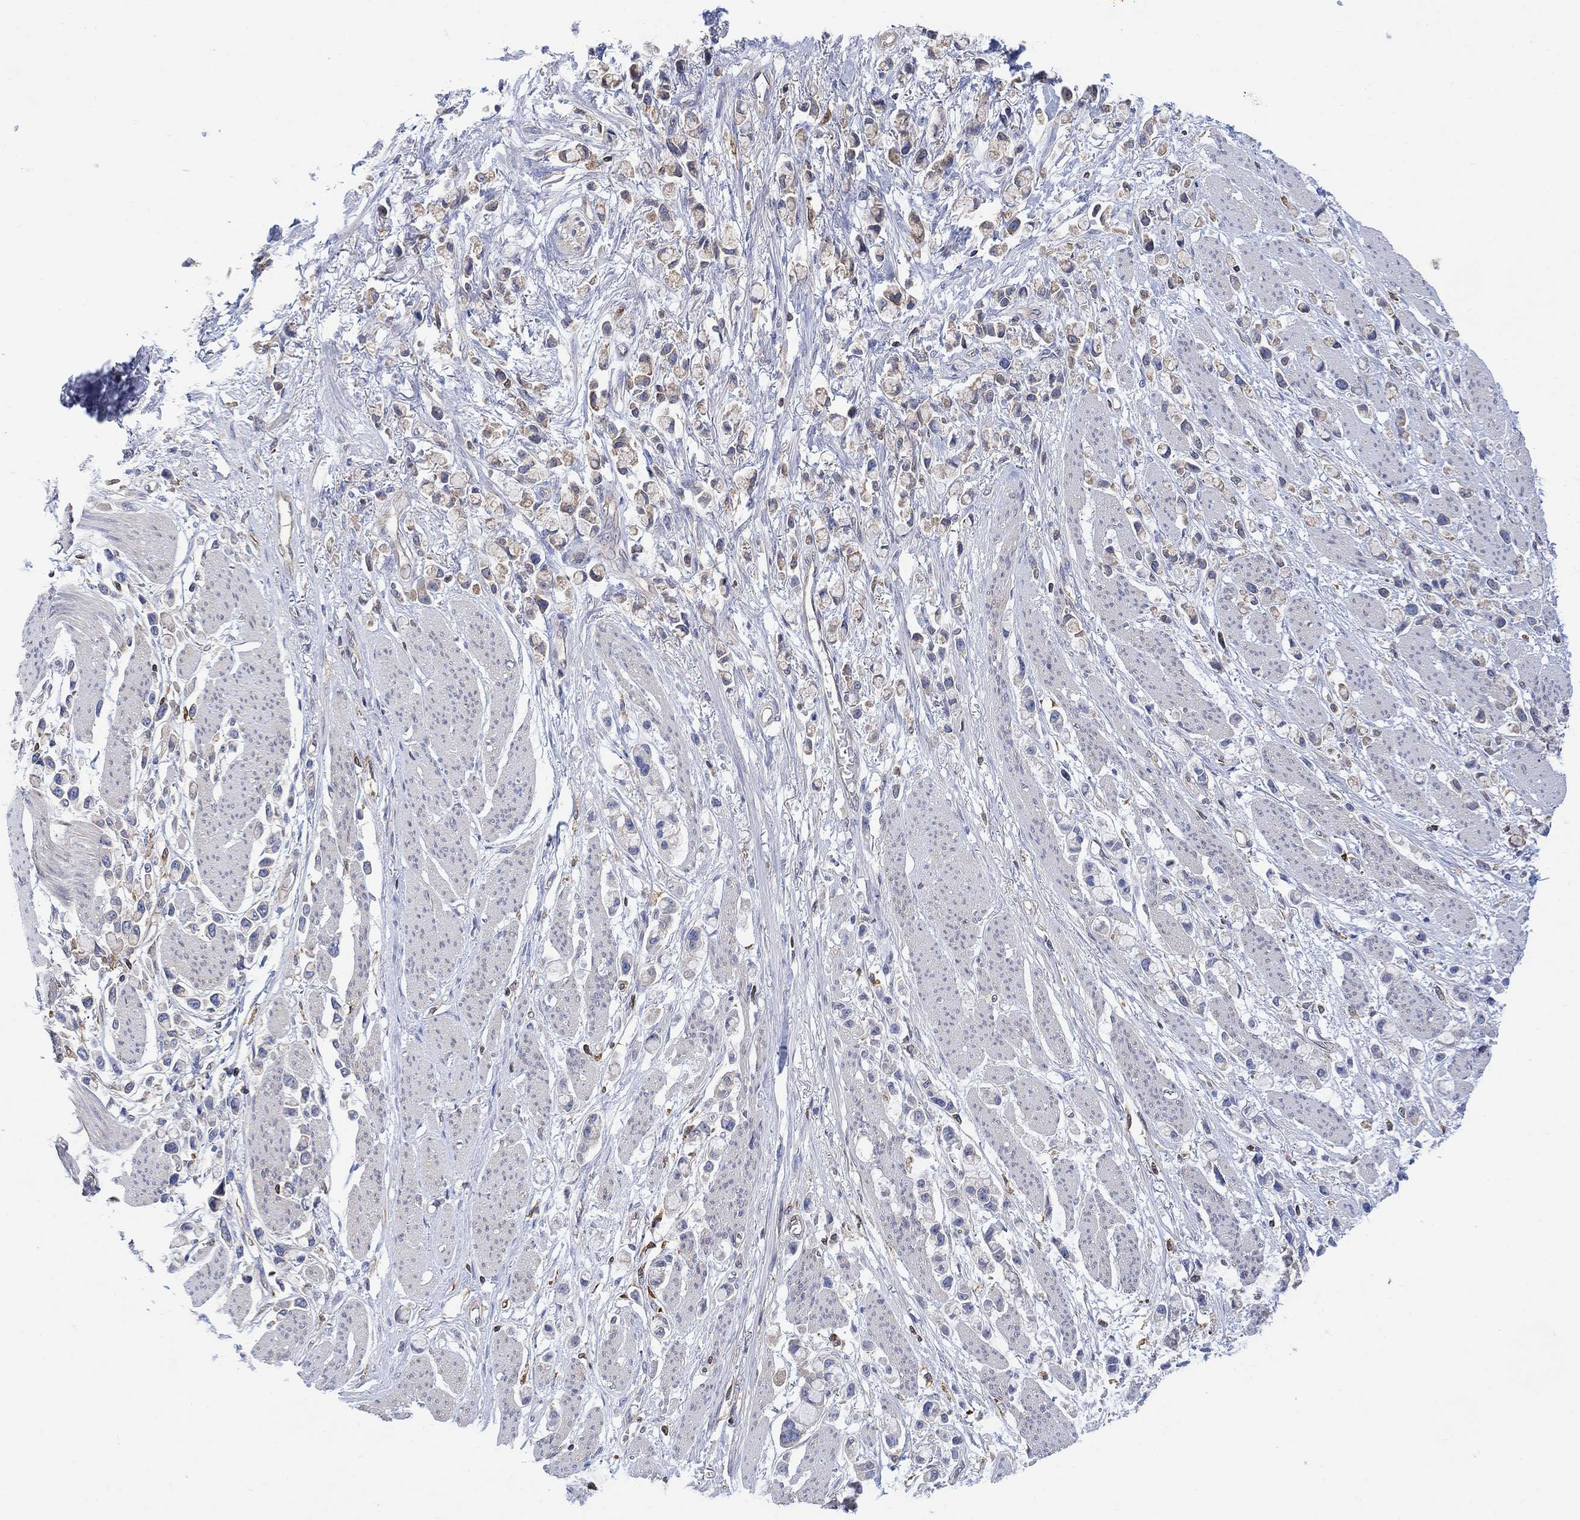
{"staining": {"intensity": "moderate", "quantity": "<25%", "location": "cytoplasmic/membranous"}, "tissue": "stomach cancer", "cell_type": "Tumor cells", "image_type": "cancer", "snomed": [{"axis": "morphology", "description": "Adenocarcinoma, NOS"}, {"axis": "topography", "description": "Stomach"}], "caption": "Immunohistochemical staining of human stomach cancer demonstrates low levels of moderate cytoplasmic/membranous protein positivity in about <25% of tumor cells.", "gene": "GBP5", "patient": {"sex": "female", "age": 81}}